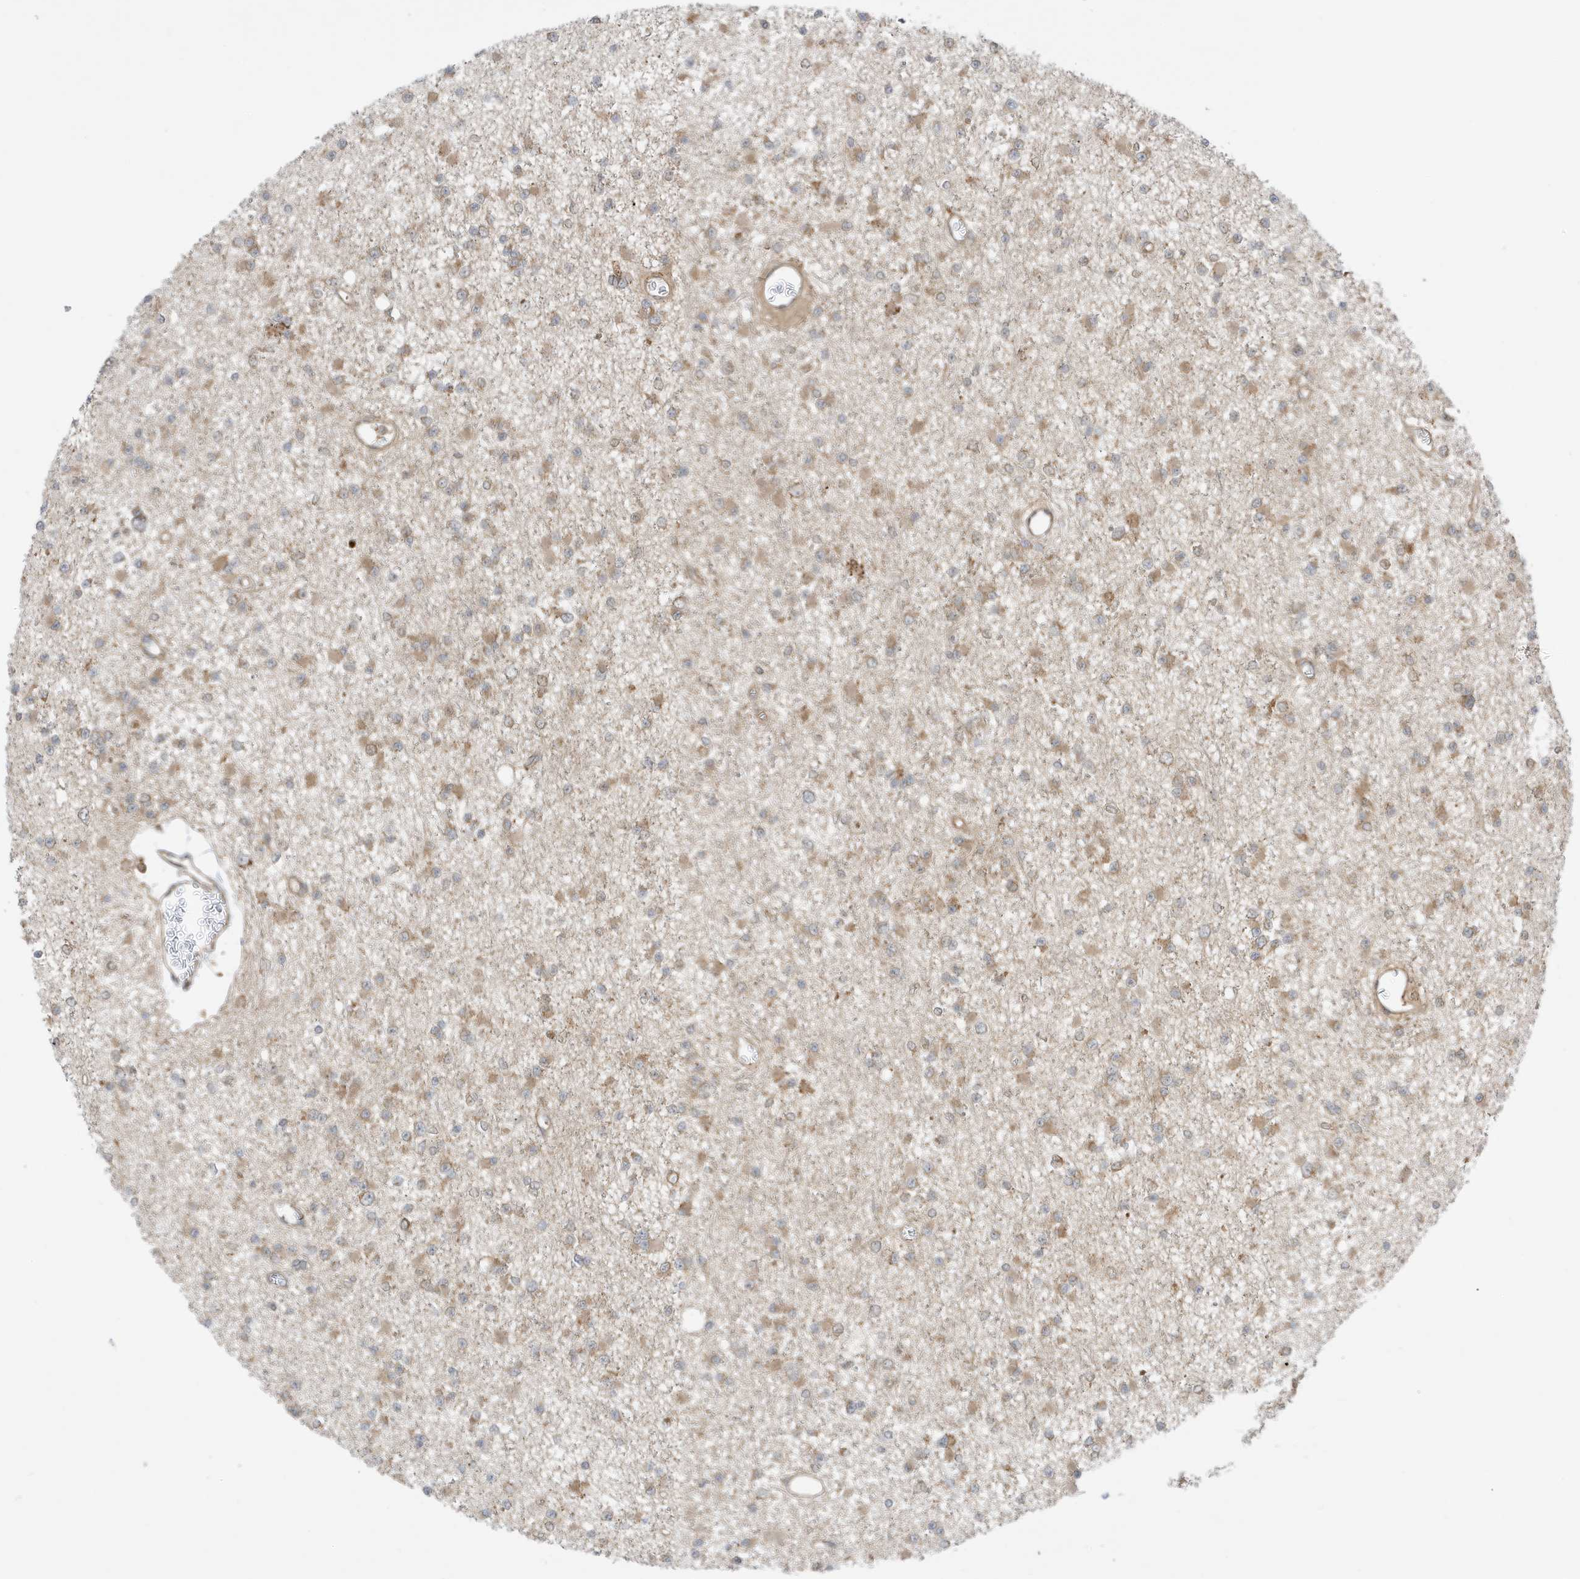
{"staining": {"intensity": "weak", "quantity": "25%-75%", "location": "cytoplasmic/membranous"}, "tissue": "glioma", "cell_type": "Tumor cells", "image_type": "cancer", "snomed": [{"axis": "morphology", "description": "Glioma, malignant, Low grade"}, {"axis": "topography", "description": "Brain"}], "caption": "Malignant glioma (low-grade) stained with a protein marker exhibits weak staining in tumor cells.", "gene": "DHX36", "patient": {"sex": "female", "age": 22}}